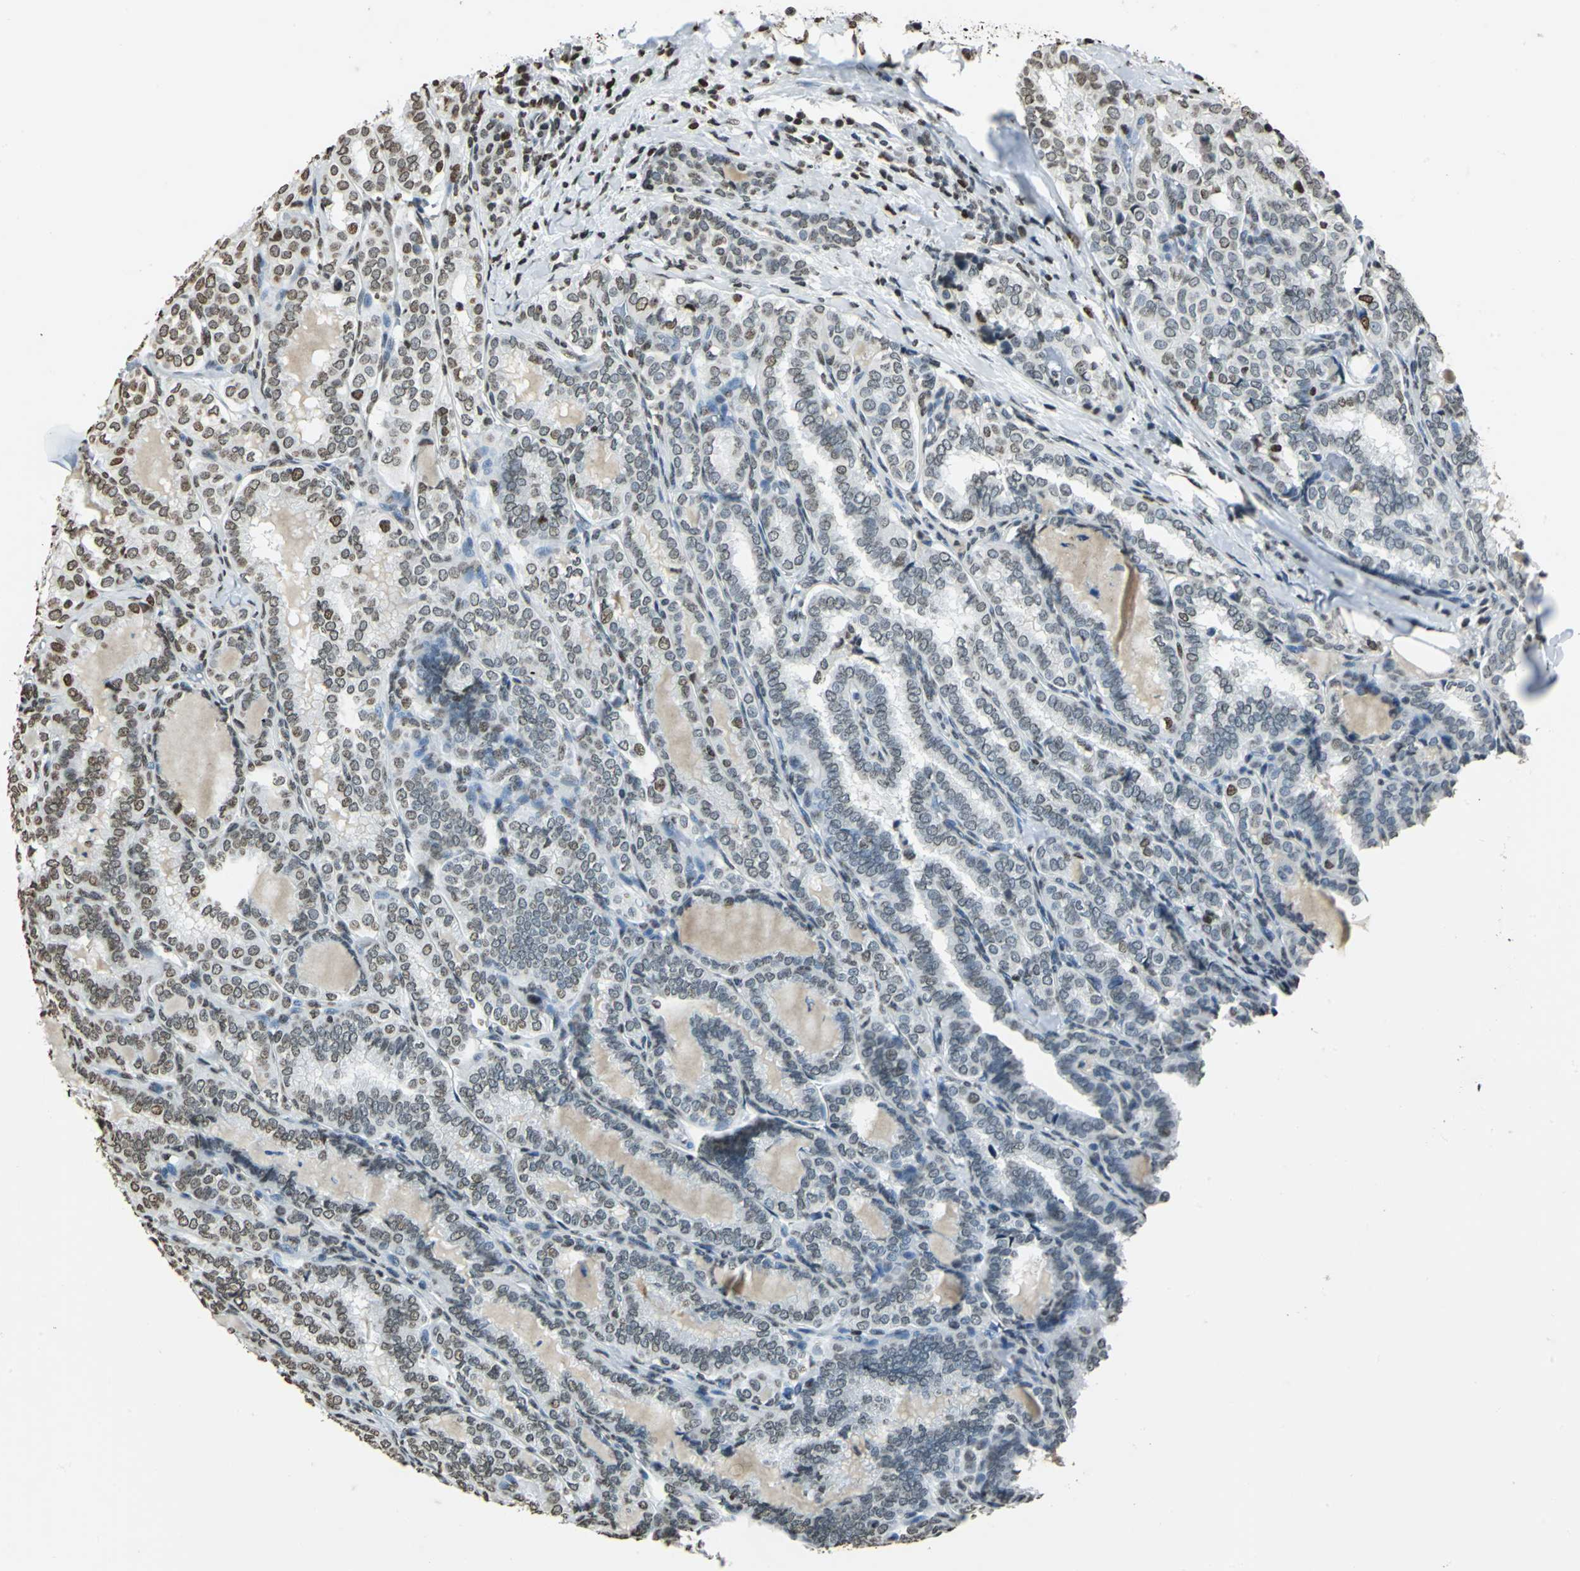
{"staining": {"intensity": "weak", "quantity": "25%-75%", "location": "nuclear"}, "tissue": "thyroid cancer", "cell_type": "Tumor cells", "image_type": "cancer", "snomed": [{"axis": "morphology", "description": "Papillary adenocarcinoma, NOS"}, {"axis": "topography", "description": "Thyroid gland"}], "caption": "Thyroid cancer (papillary adenocarcinoma) stained for a protein exhibits weak nuclear positivity in tumor cells.", "gene": "MCM4", "patient": {"sex": "female", "age": 30}}